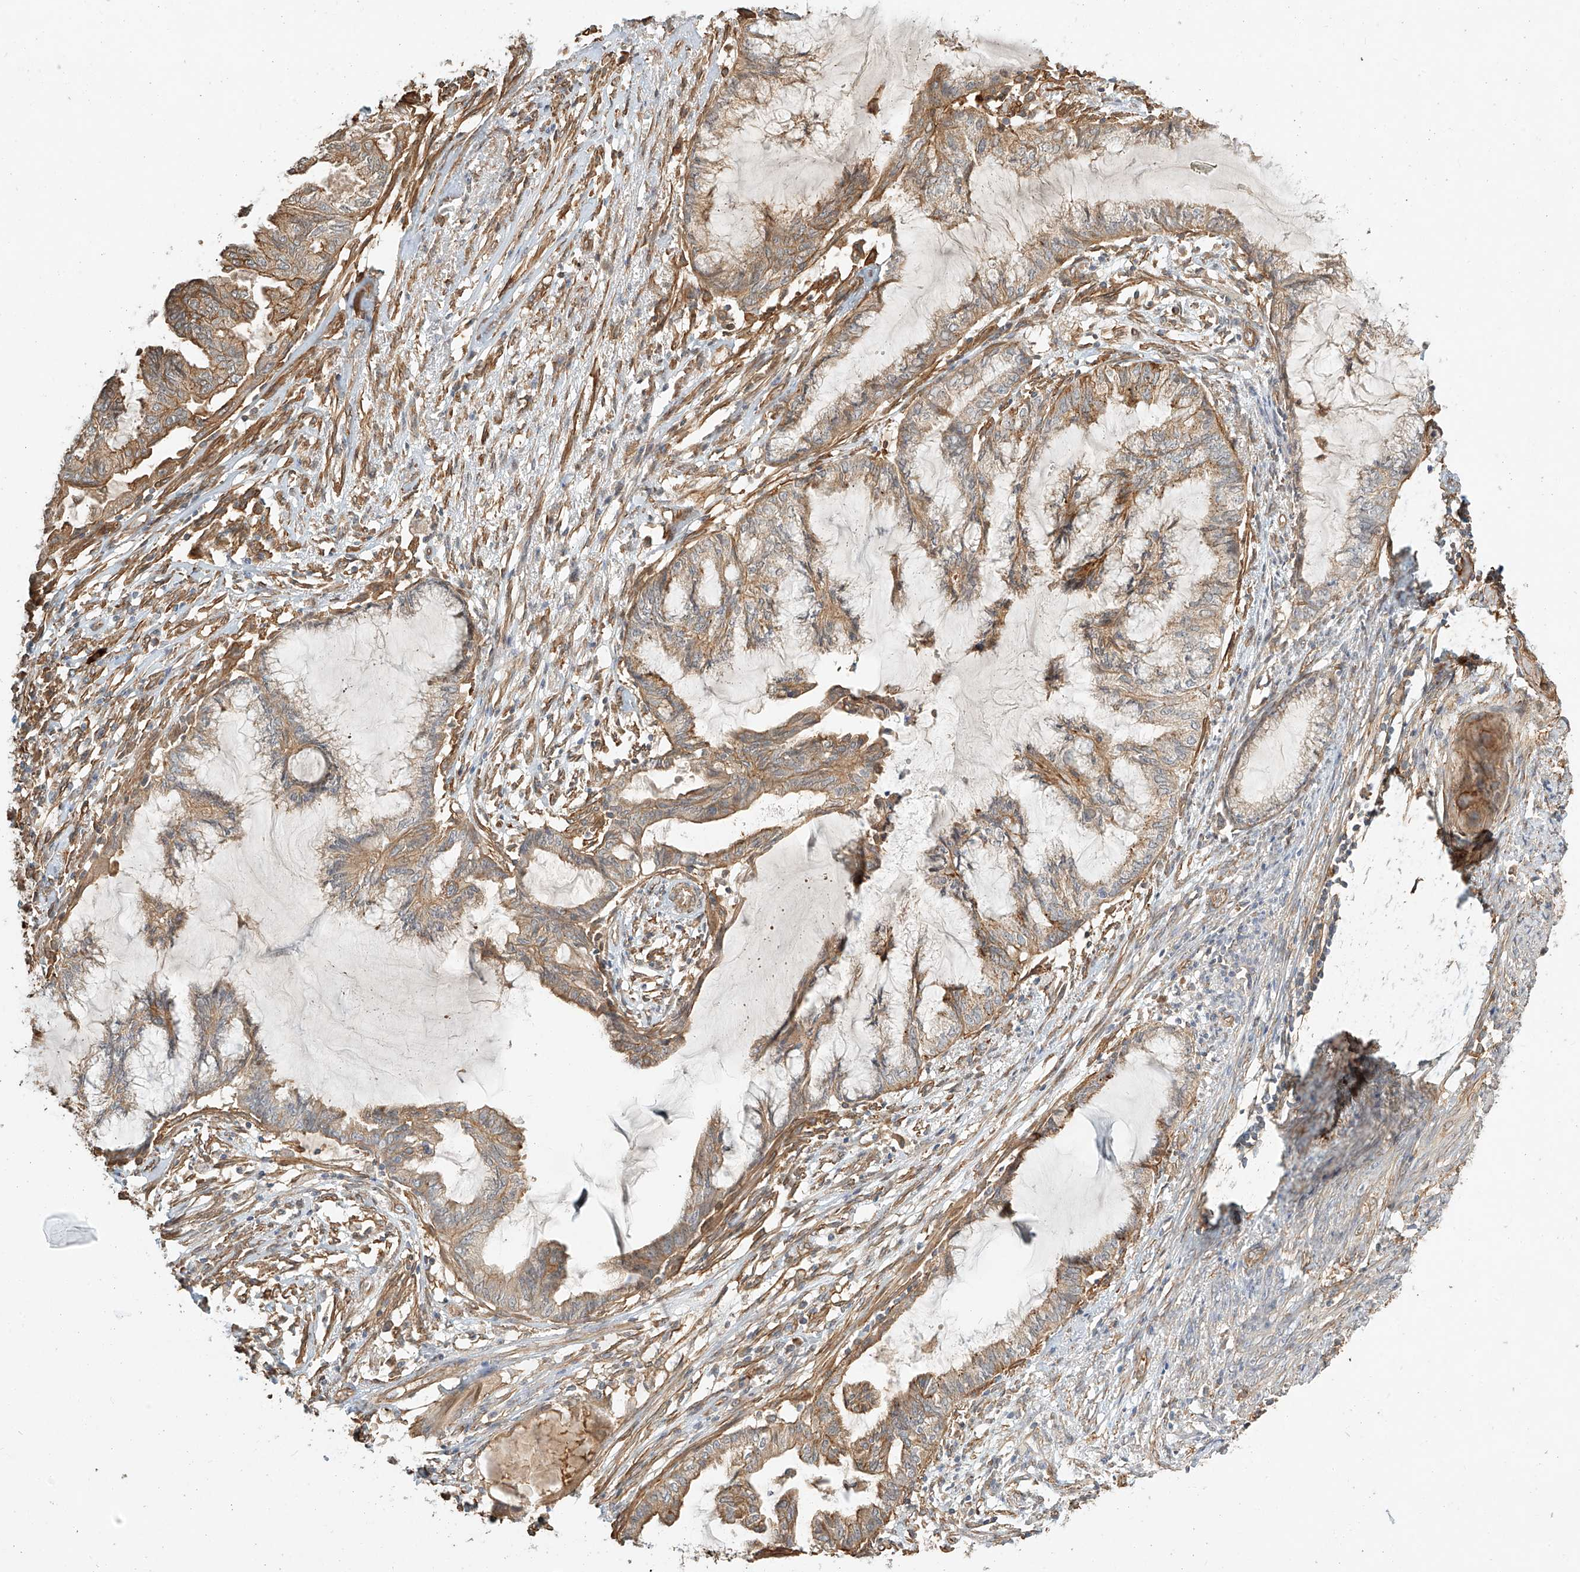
{"staining": {"intensity": "moderate", "quantity": ">75%", "location": "cytoplasmic/membranous"}, "tissue": "endometrial cancer", "cell_type": "Tumor cells", "image_type": "cancer", "snomed": [{"axis": "morphology", "description": "Adenocarcinoma, NOS"}, {"axis": "topography", "description": "Endometrium"}], "caption": "Adenocarcinoma (endometrial) was stained to show a protein in brown. There is medium levels of moderate cytoplasmic/membranous positivity in about >75% of tumor cells.", "gene": "CSMD3", "patient": {"sex": "female", "age": 86}}